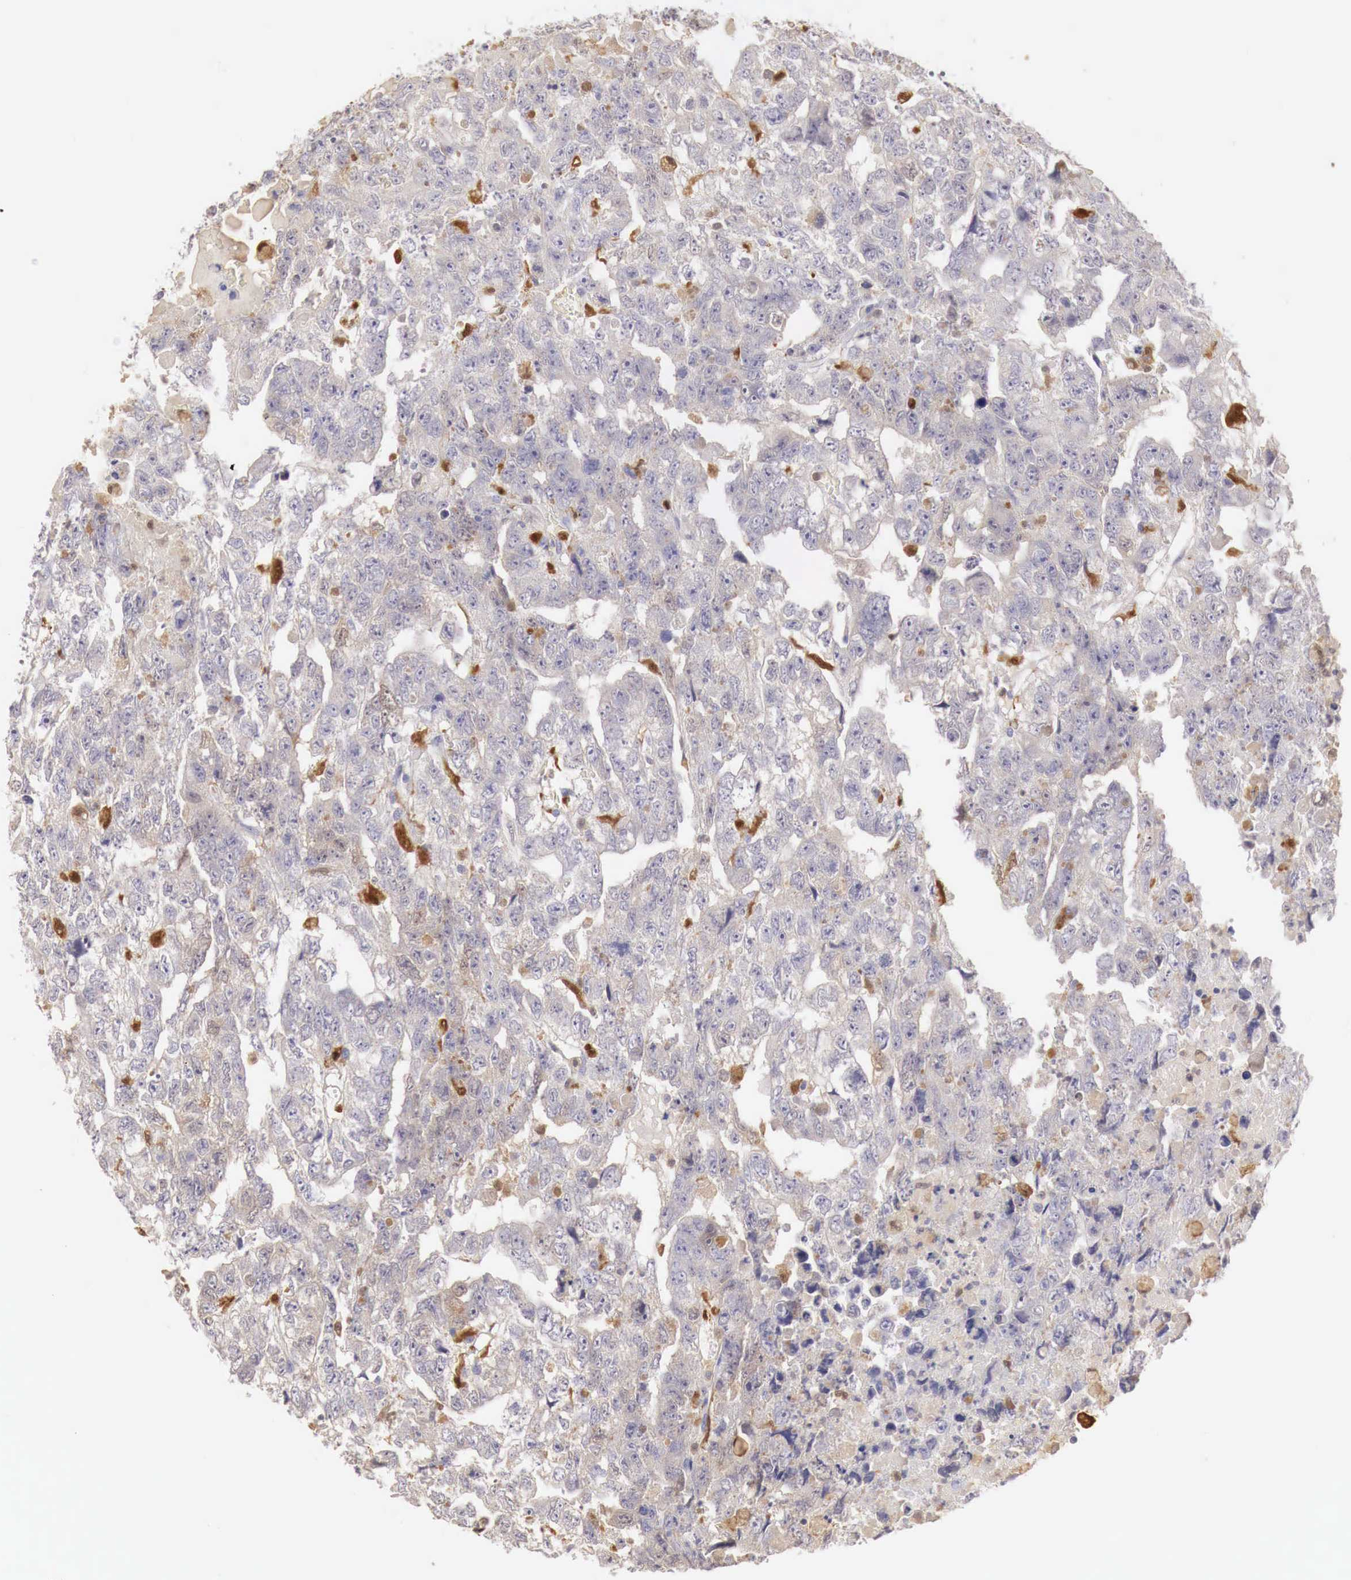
{"staining": {"intensity": "negative", "quantity": "none", "location": "none"}, "tissue": "testis cancer", "cell_type": "Tumor cells", "image_type": "cancer", "snomed": [{"axis": "morphology", "description": "Carcinoma, Embryonal, NOS"}, {"axis": "topography", "description": "Testis"}], "caption": "A histopathology image of human embryonal carcinoma (testis) is negative for staining in tumor cells. (DAB immunohistochemistry (IHC) visualized using brightfield microscopy, high magnification).", "gene": "RENBP", "patient": {"sex": "male", "age": 36}}